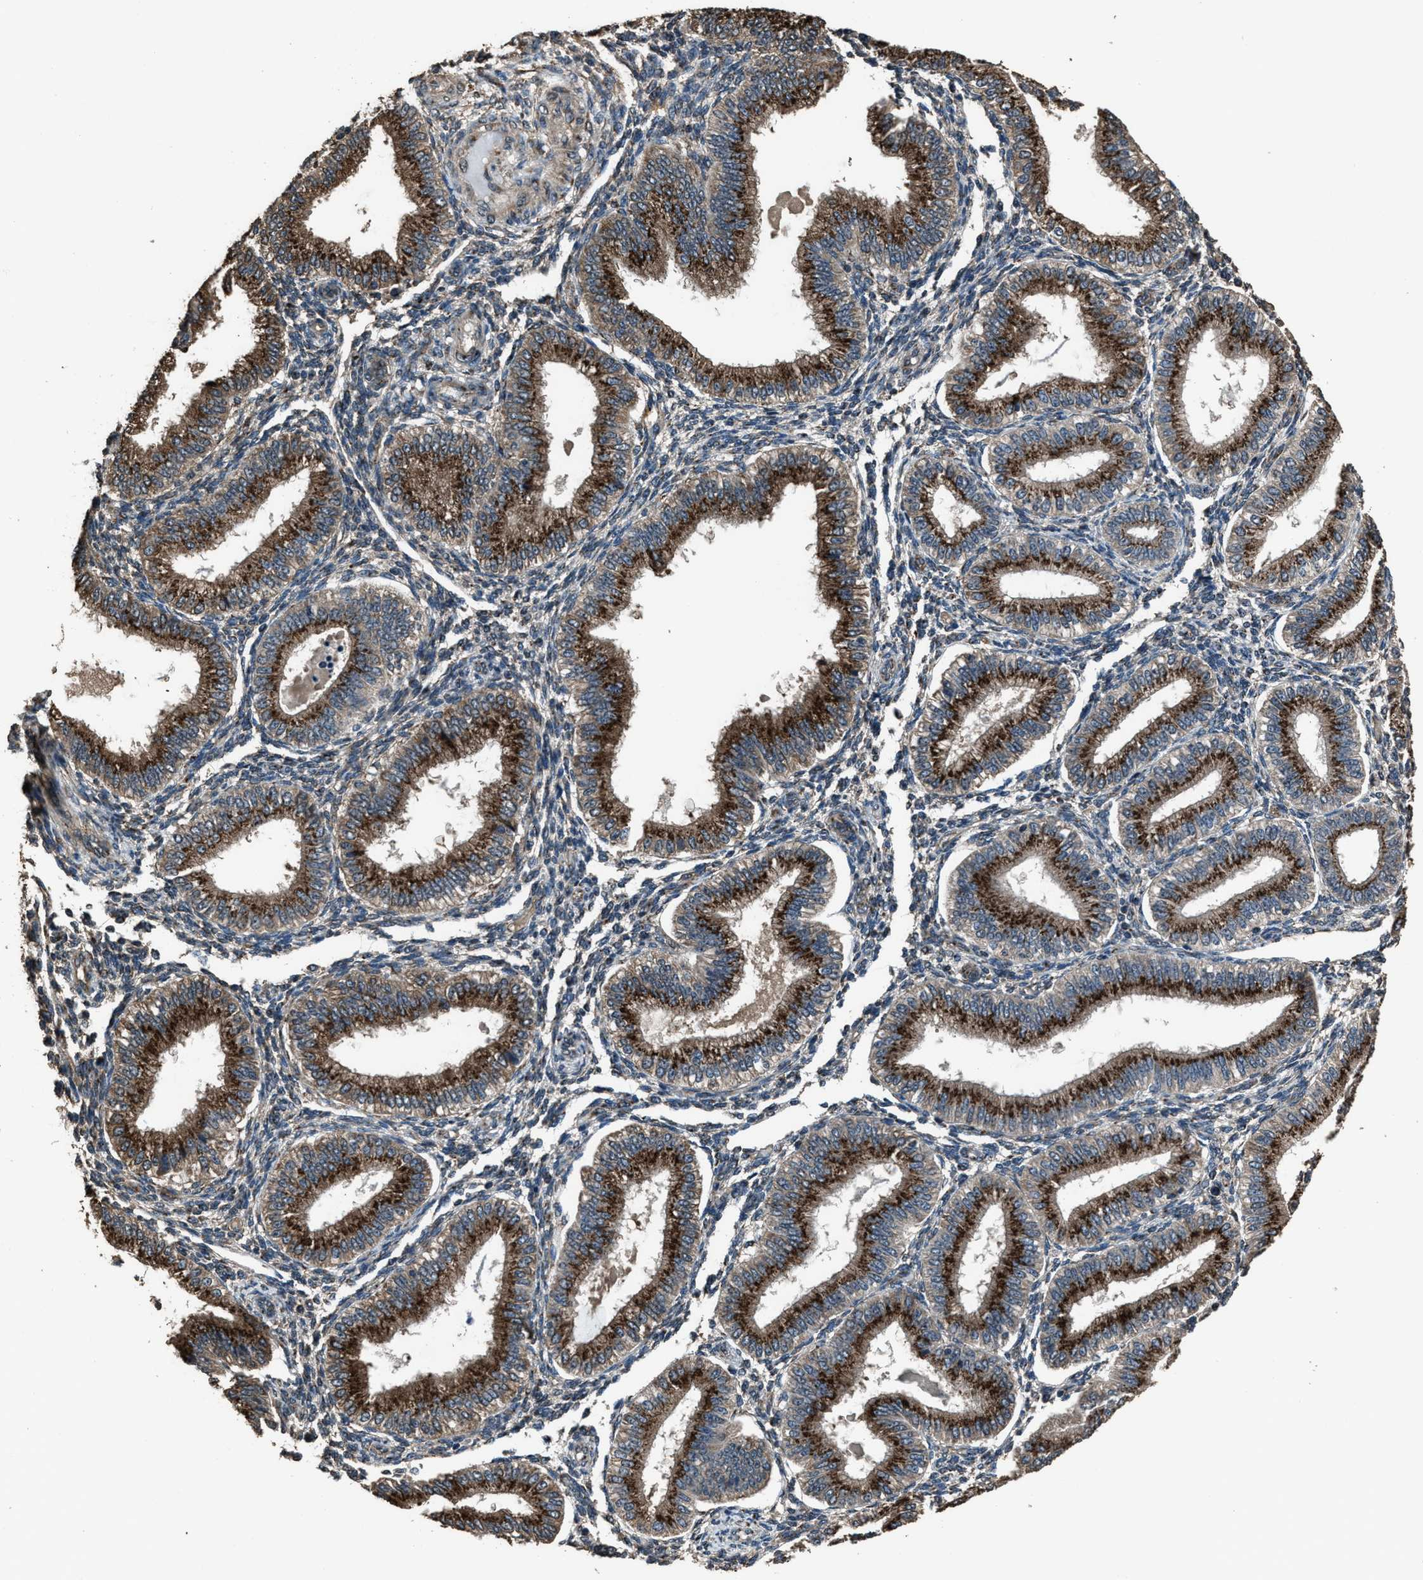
{"staining": {"intensity": "weak", "quantity": ">75%", "location": "cytoplasmic/membranous"}, "tissue": "endometrium", "cell_type": "Cells in endometrial stroma", "image_type": "normal", "snomed": [{"axis": "morphology", "description": "Normal tissue, NOS"}, {"axis": "topography", "description": "Endometrium"}], "caption": "Immunohistochemistry histopathology image of normal endometrium: endometrium stained using IHC reveals low levels of weak protein expression localized specifically in the cytoplasmic/membranous of cells in endometrial stroma, appearing as a cytoplasmic/membranous brown color.", "gene": "SLC38A10", "patient": {"sex": "female", "age": 39}}